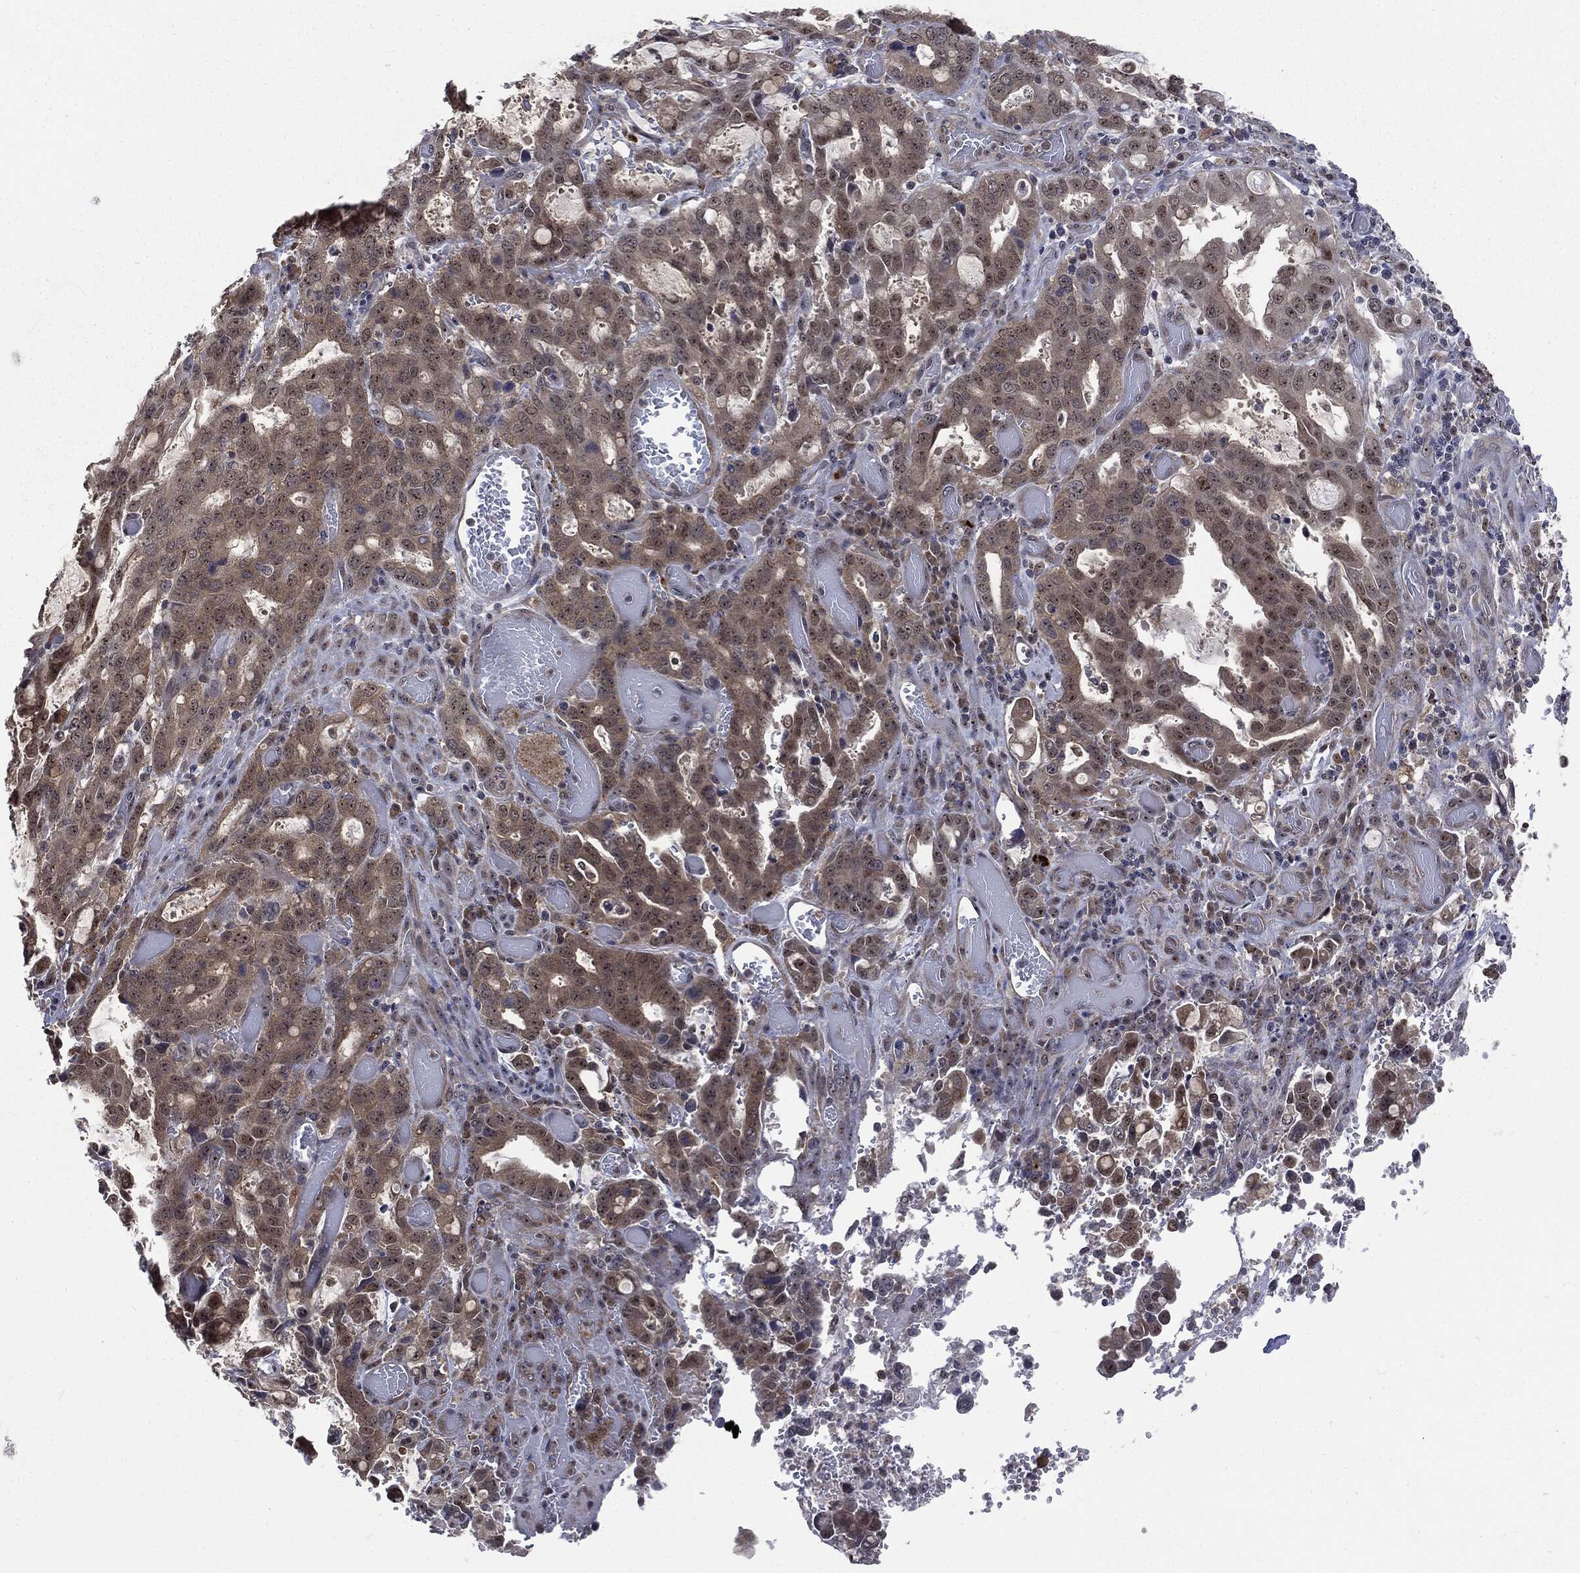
{"staining": {"intensity": "moderate", "quantity": "25%-75%", "location": "cytoplasmic/membranous,nuclear"}, "tissue": "stomach cancer", "cell_type": "Tumor cells", "image_type": "cancer", "snomed": [{"axis": "morphology", "description": "Adenocarcinoma, NOS"}, {"axis": "topography", "description": "Stomach, upper"}, {"axis": "topography", "description": "Stomach"}], "caption": "A brown stain highlights moderate cytoplasmic/membranous and nuclear staining of a protein in human adenocarcinoma (stomach) tumor cells.", "gene": "TRMT1L", "patient": {"sex": "male", "age": 62}}